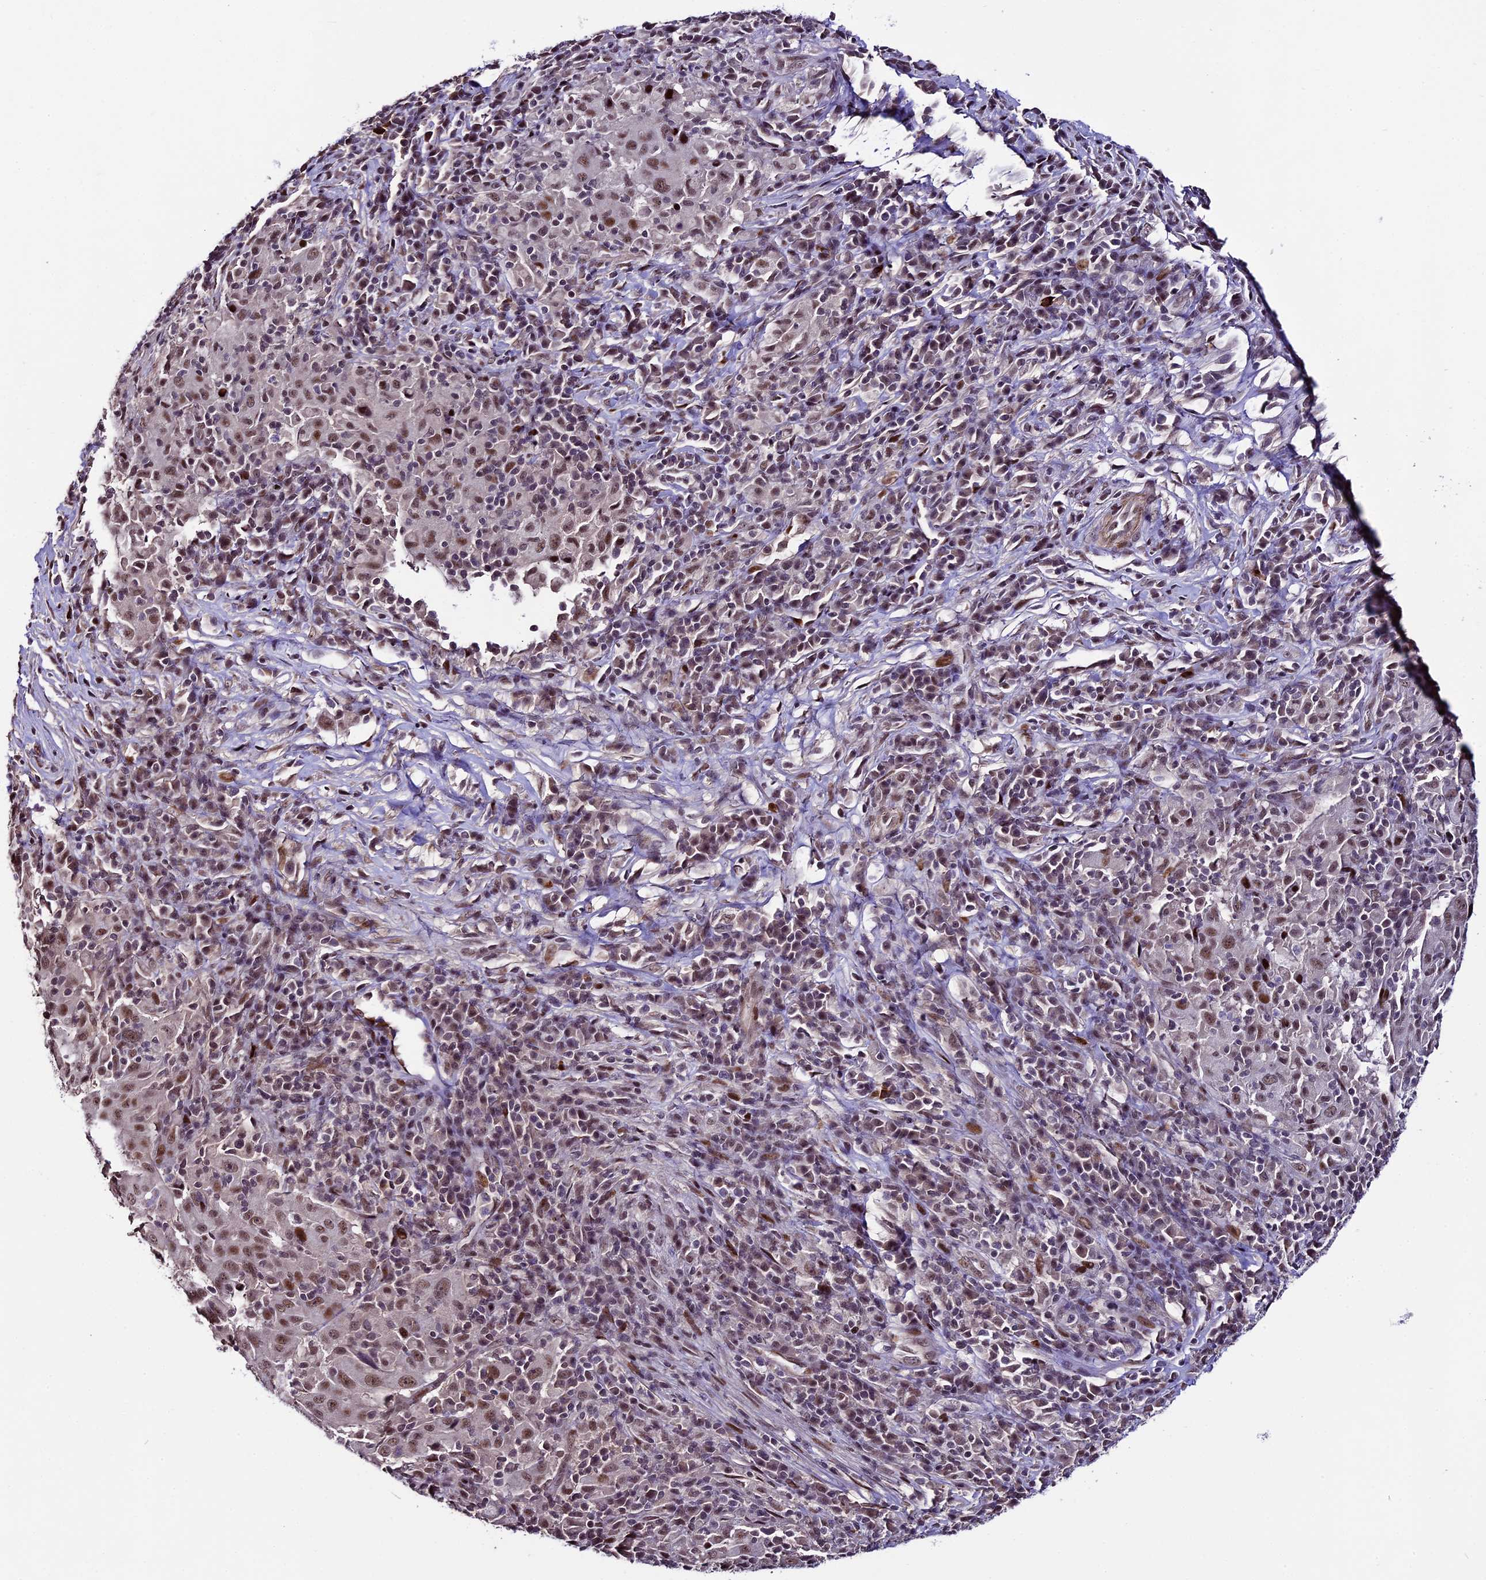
{"staining": {"intensity": "moderate", "quantity": ">75%", "location": "nuclear"}, "tissue": "pancreatic cancer", "cell_type": "Tumor cells", "image_type": "cancer", "snomed": [{"axis": "morphology", "description": "Adenocarcinoma, NOS"}, {"axis": "topography", "description": "Pancreas"}], "caption": "This is an image of immunohistochemistry (IHC) staining of pancreatic cancer (adenocarcinoma), which shows moderate staining in the nuclear of tumor cells.", "gene": "TCP11L2", "patient": {"sex": "male", "age": 63}}